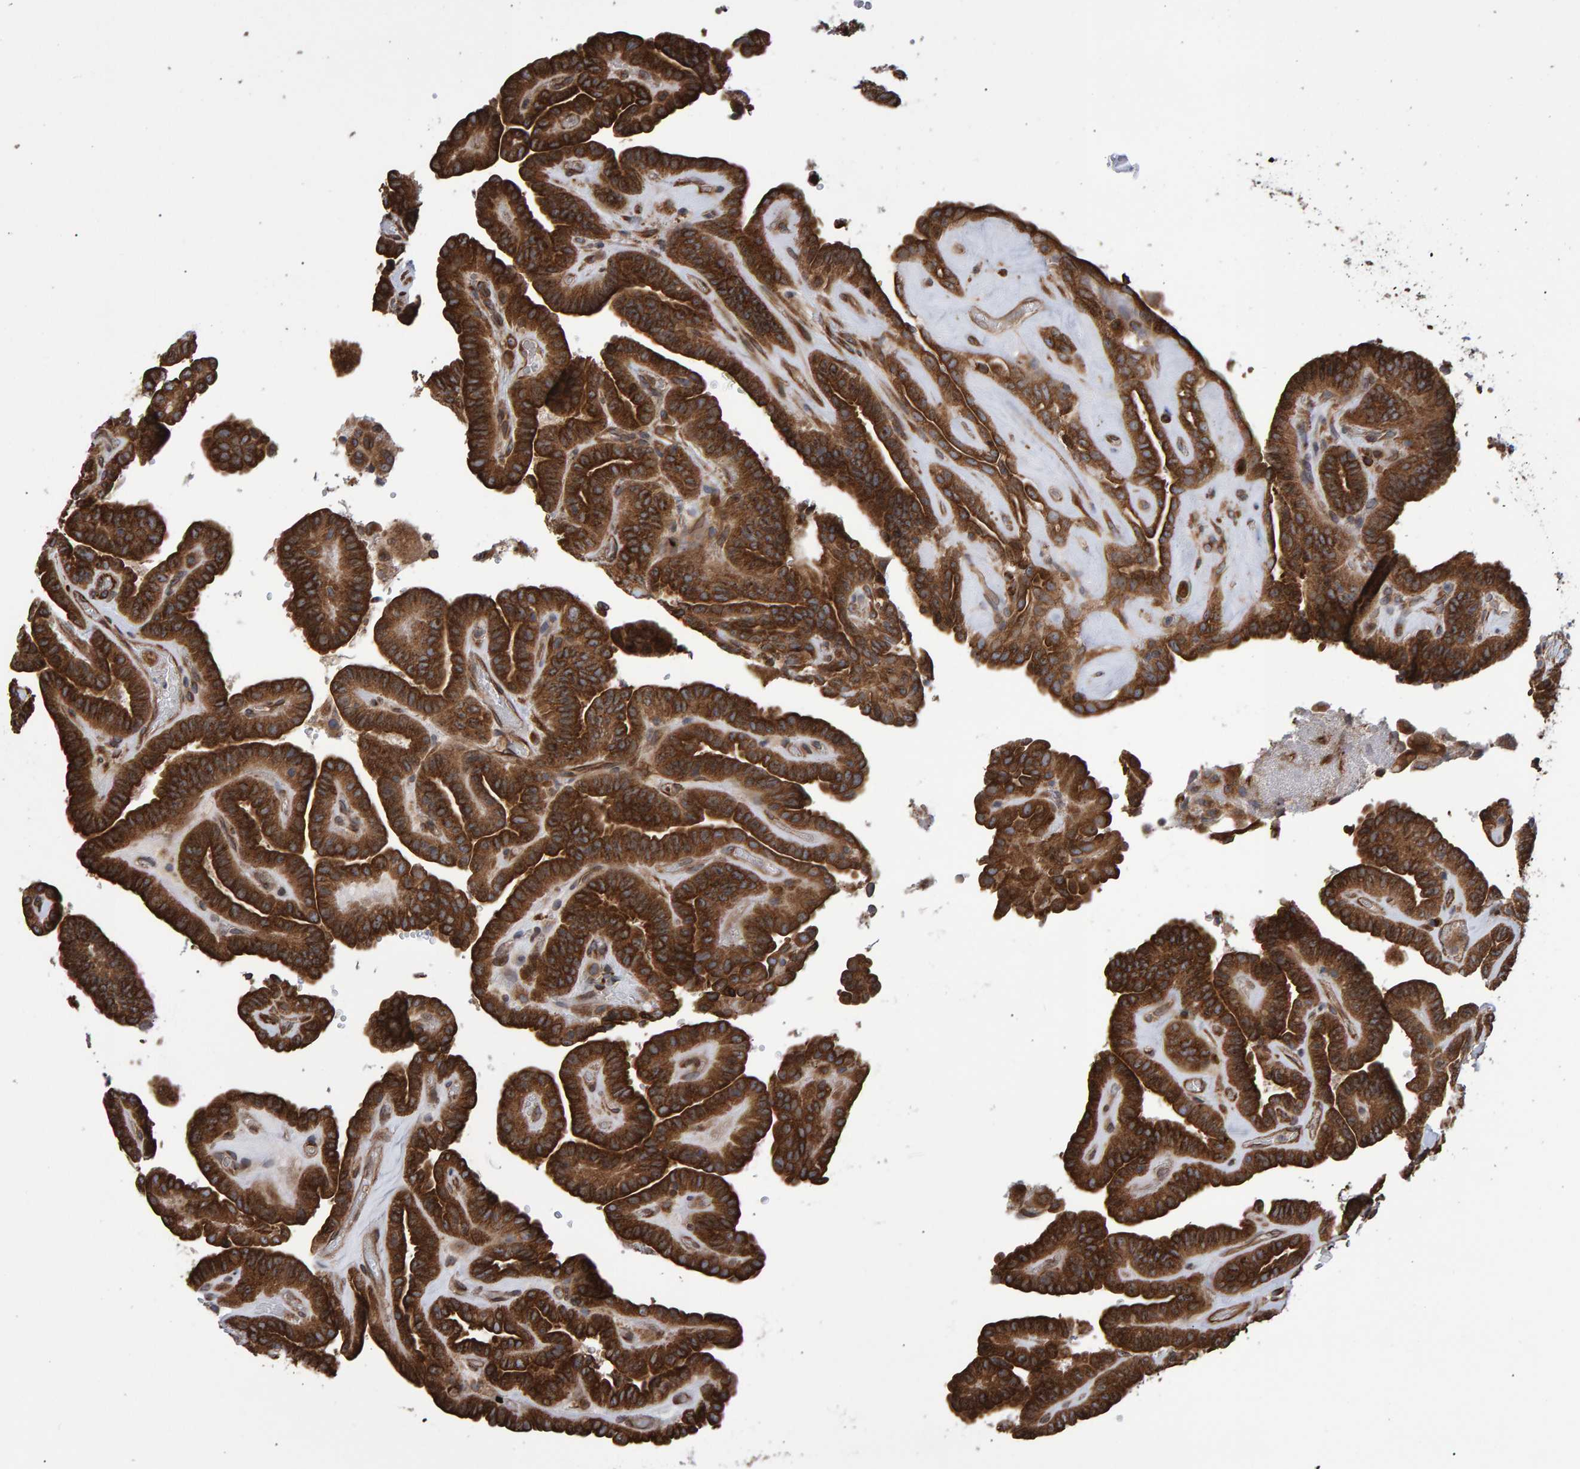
{"staining": {"intensity": "strong", "quantity": ">75%", "location": "cytoplasmic/membranous"}, "tissue": "thyroid cancer", "cell_type": "Tumor cells", "image_type": "cancer", "snomed": [{"axis": "morphology", "description": "Papillary adenocarcinoma, NOS"}, {"axis": "topography", "description": "Thyroid gland"}], "caption": "Strong cytoplasmic/membranous positivity for a protein is present in about >75% of tumor cells of thyroid cancer (papillary adenocarcinoma) using immunohistochemistry (IHC).", "gene": "FAM117A", "patient": {"sex": "male", "age": 77}}